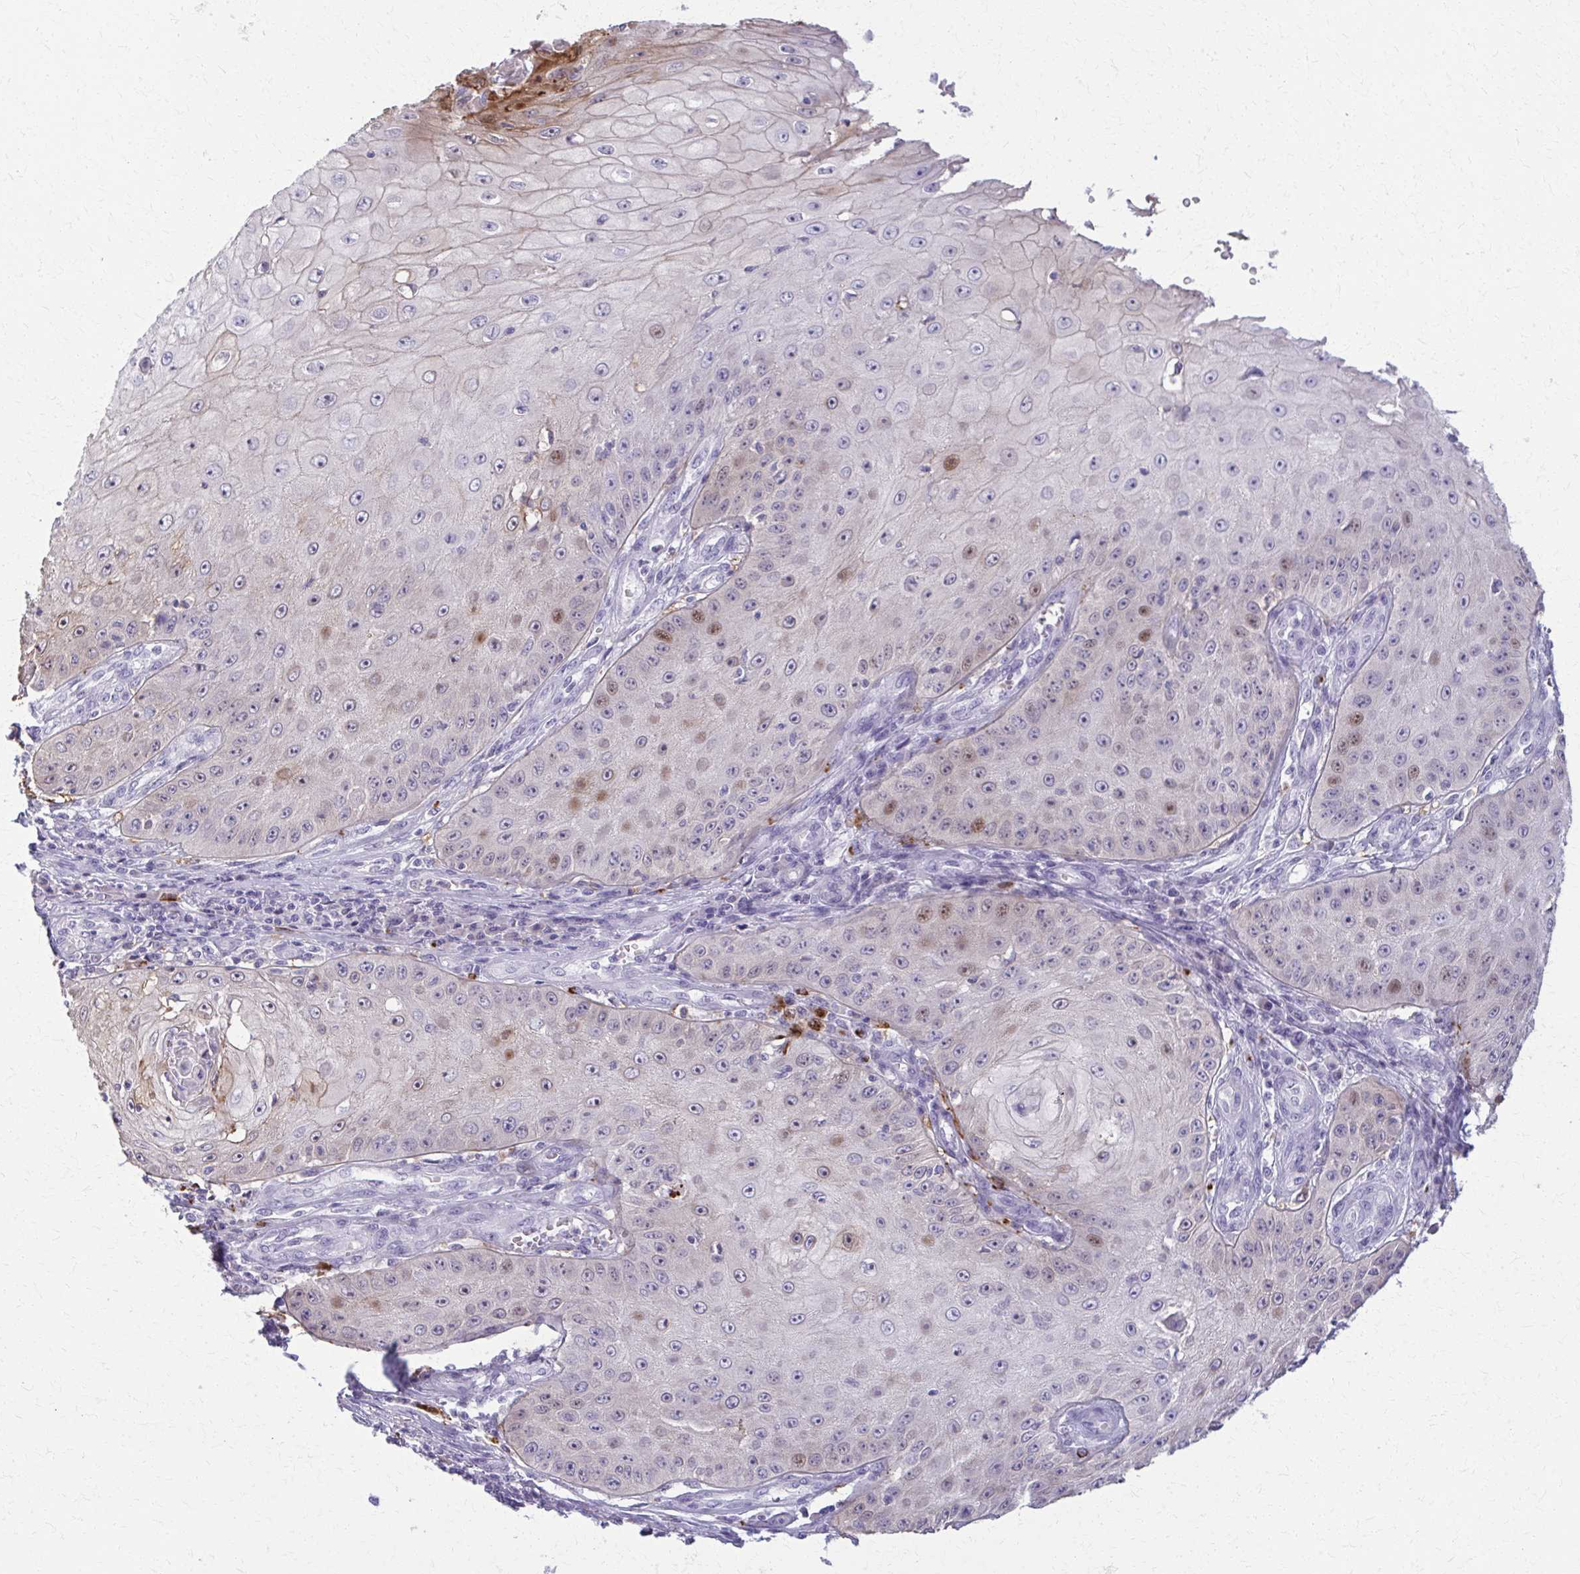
{"staining": {"intensity": "moderate", "quantity": "<25%", "location": "nuclear"}, "tissue": "skin cancer", "cell_type": "Tumor cells", "image_type": "cancer", "snomed": [{"axis": "morphology", "description": "Squamous cell carcinoma, NOS"}, {"axis": "topography", "description": "Skin"}], "caption": "Protein analysis of skin squamous cell carcinoma tissue shows moderate nuclear expression in about <25% of tumor cells.", "gene": "OR4M1", "patient": {"sex": "male", "age": 70}}